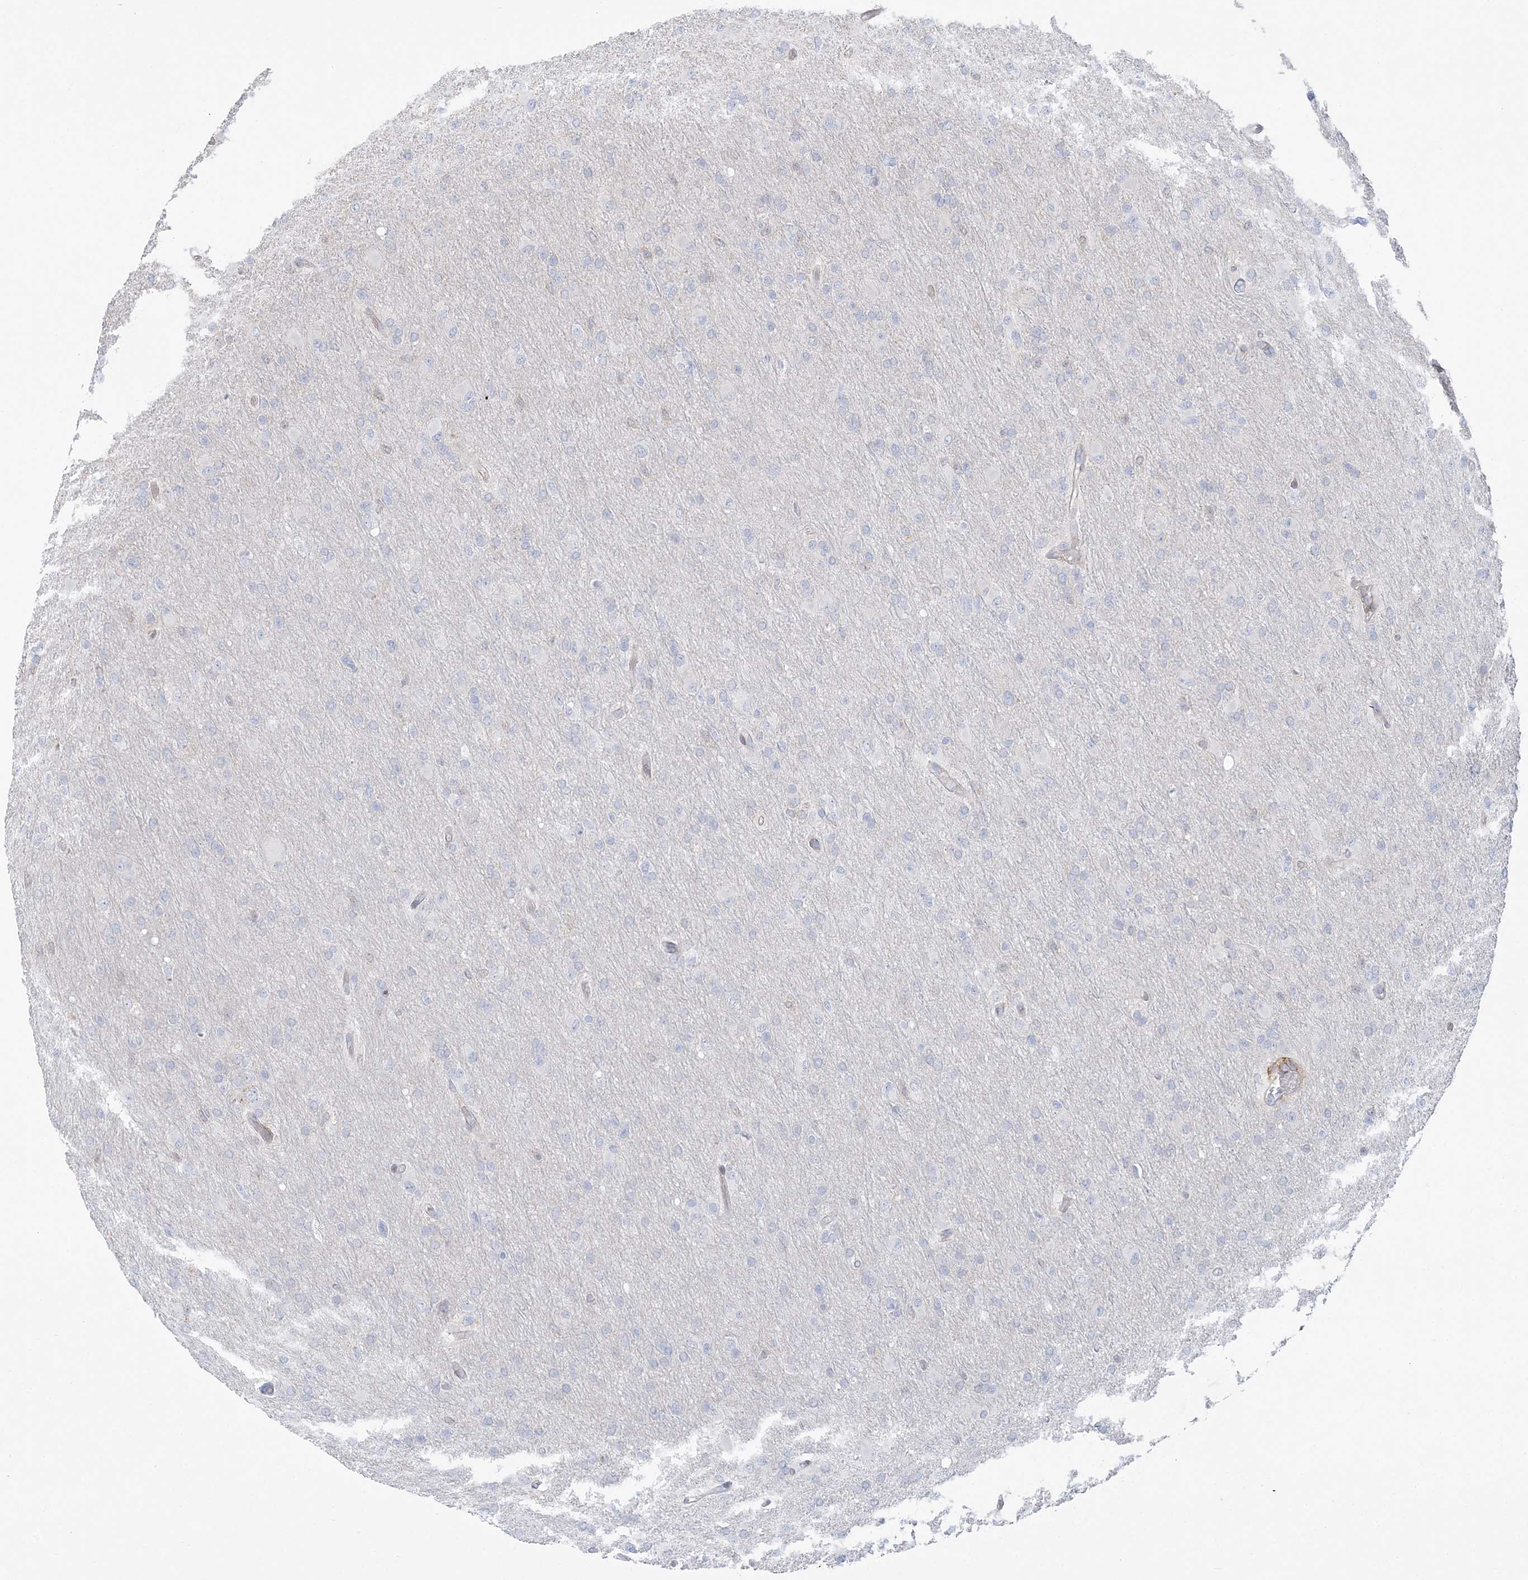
{"staining": {"intensity": "negative", "quantity": "none", "location": "none"}, "tissue": "glioma", "cell_type": "Tumor cells", "image_type": "cancer", "snomed": [{"axis": "morphology", "description": "Glioma, malignant, High grade"}, {"axis": "topography", "description": "Cerebral cortex"}], "caption": "Immunohistochemistry of human malignant glioma (high-grade) exhibits no staining in tumor cells.", "gene": "HAAO", "patient": {"sex": "female", "age": 36}}